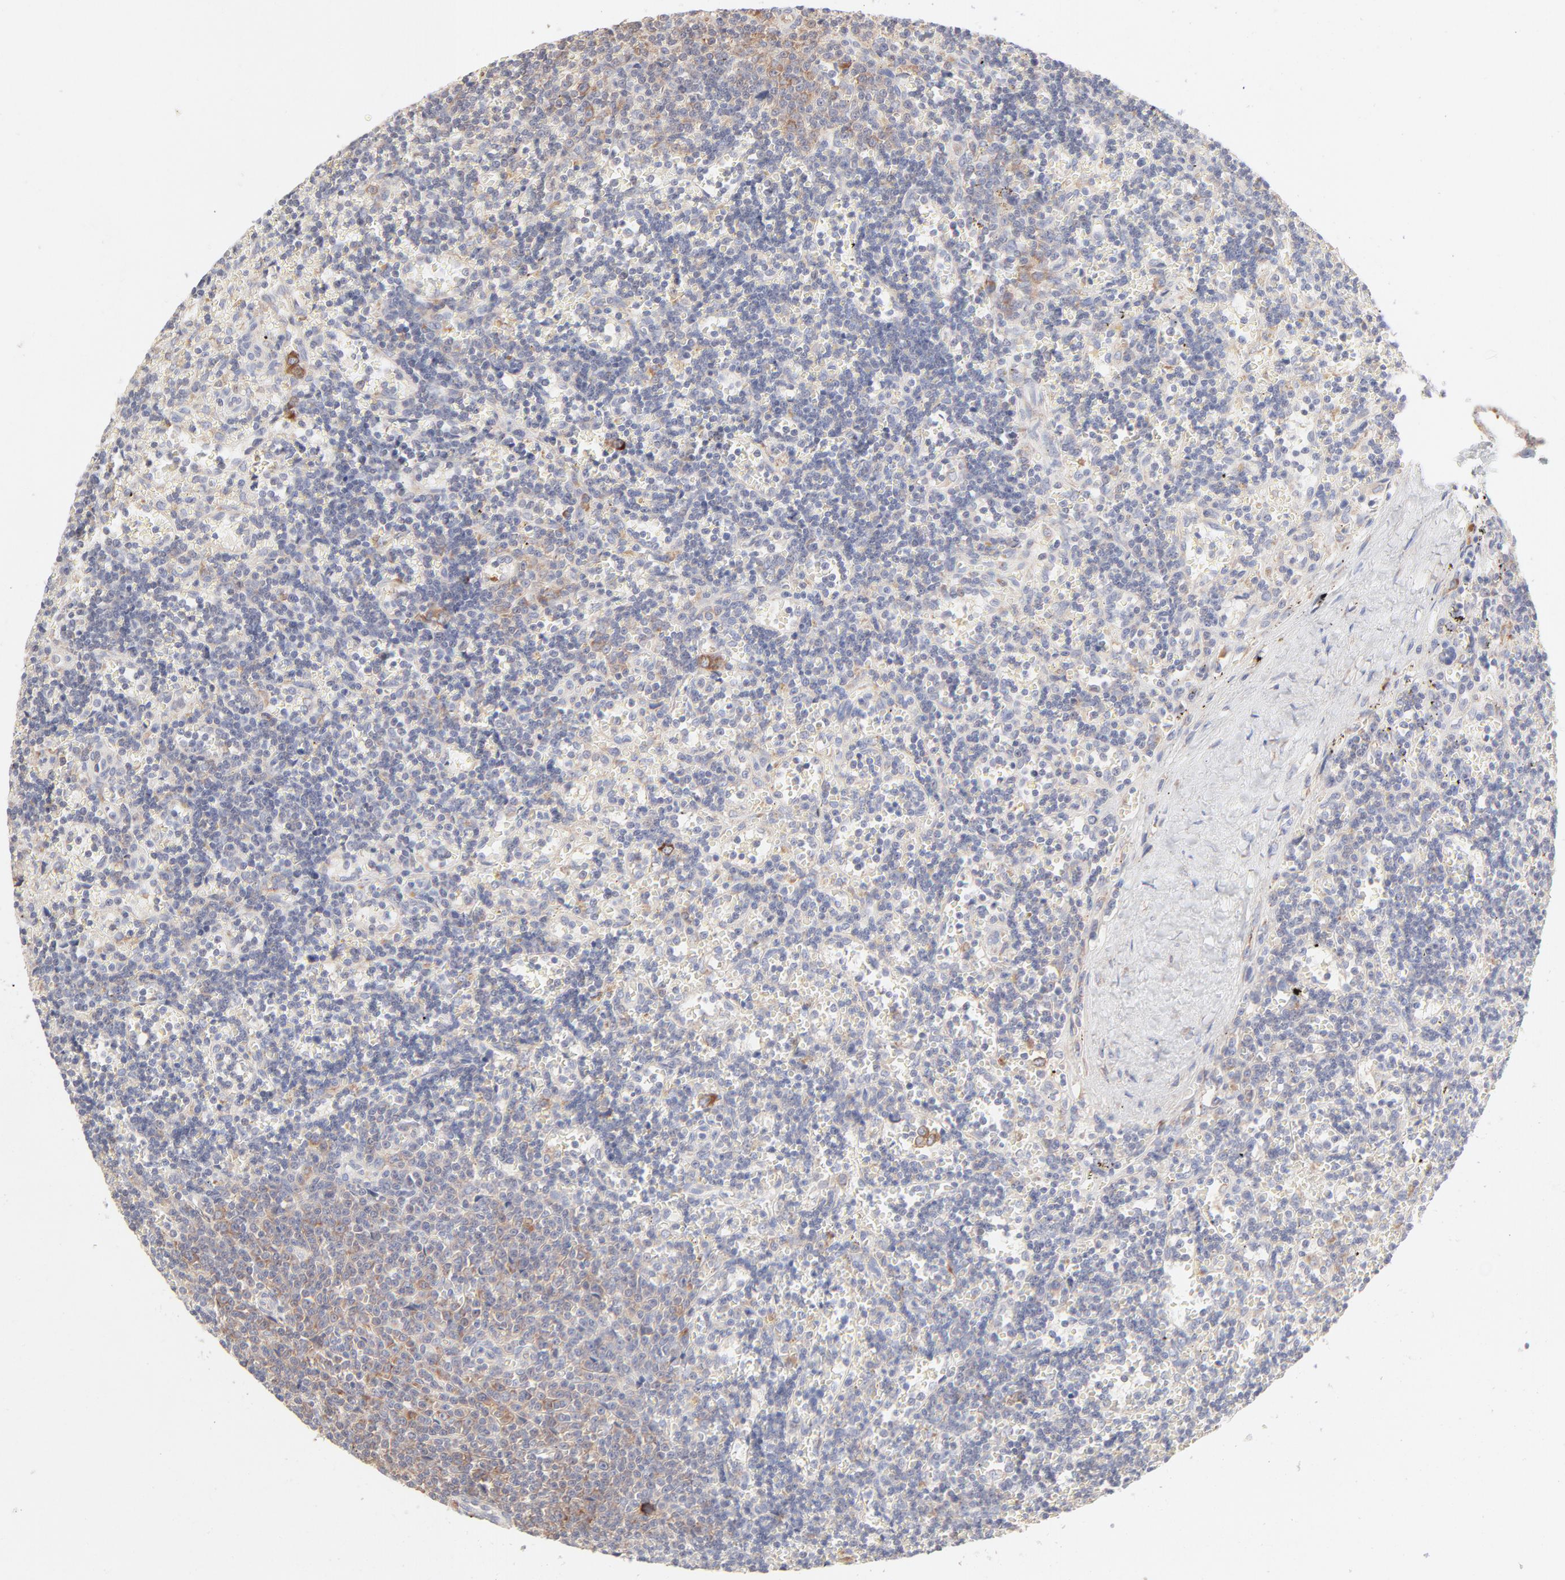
{"staining": {"intensity": "moderate", "quantity": "<25%", "location": "cytoplasmic/membranous"}, "tissue": "lymphoma", "cell_type": "Tumor cells", "image_type": "cancer", "snomed": [{"axis": "morphology", "description": "Malignant lymphoma, non-Hodgkin's type, Low grade"}, {"axis": "topography", "description": "Spleen"}], "caption": "Human malignant lymphoma, non-Hodgkin's type (low-grade) stained for a protein (brown) displays moderate cytoplasmic/membranous positive expression in approximately <25% of tumor cells.", "gene": "RPS21", "patient": {"sex": "male", "age": 60}}